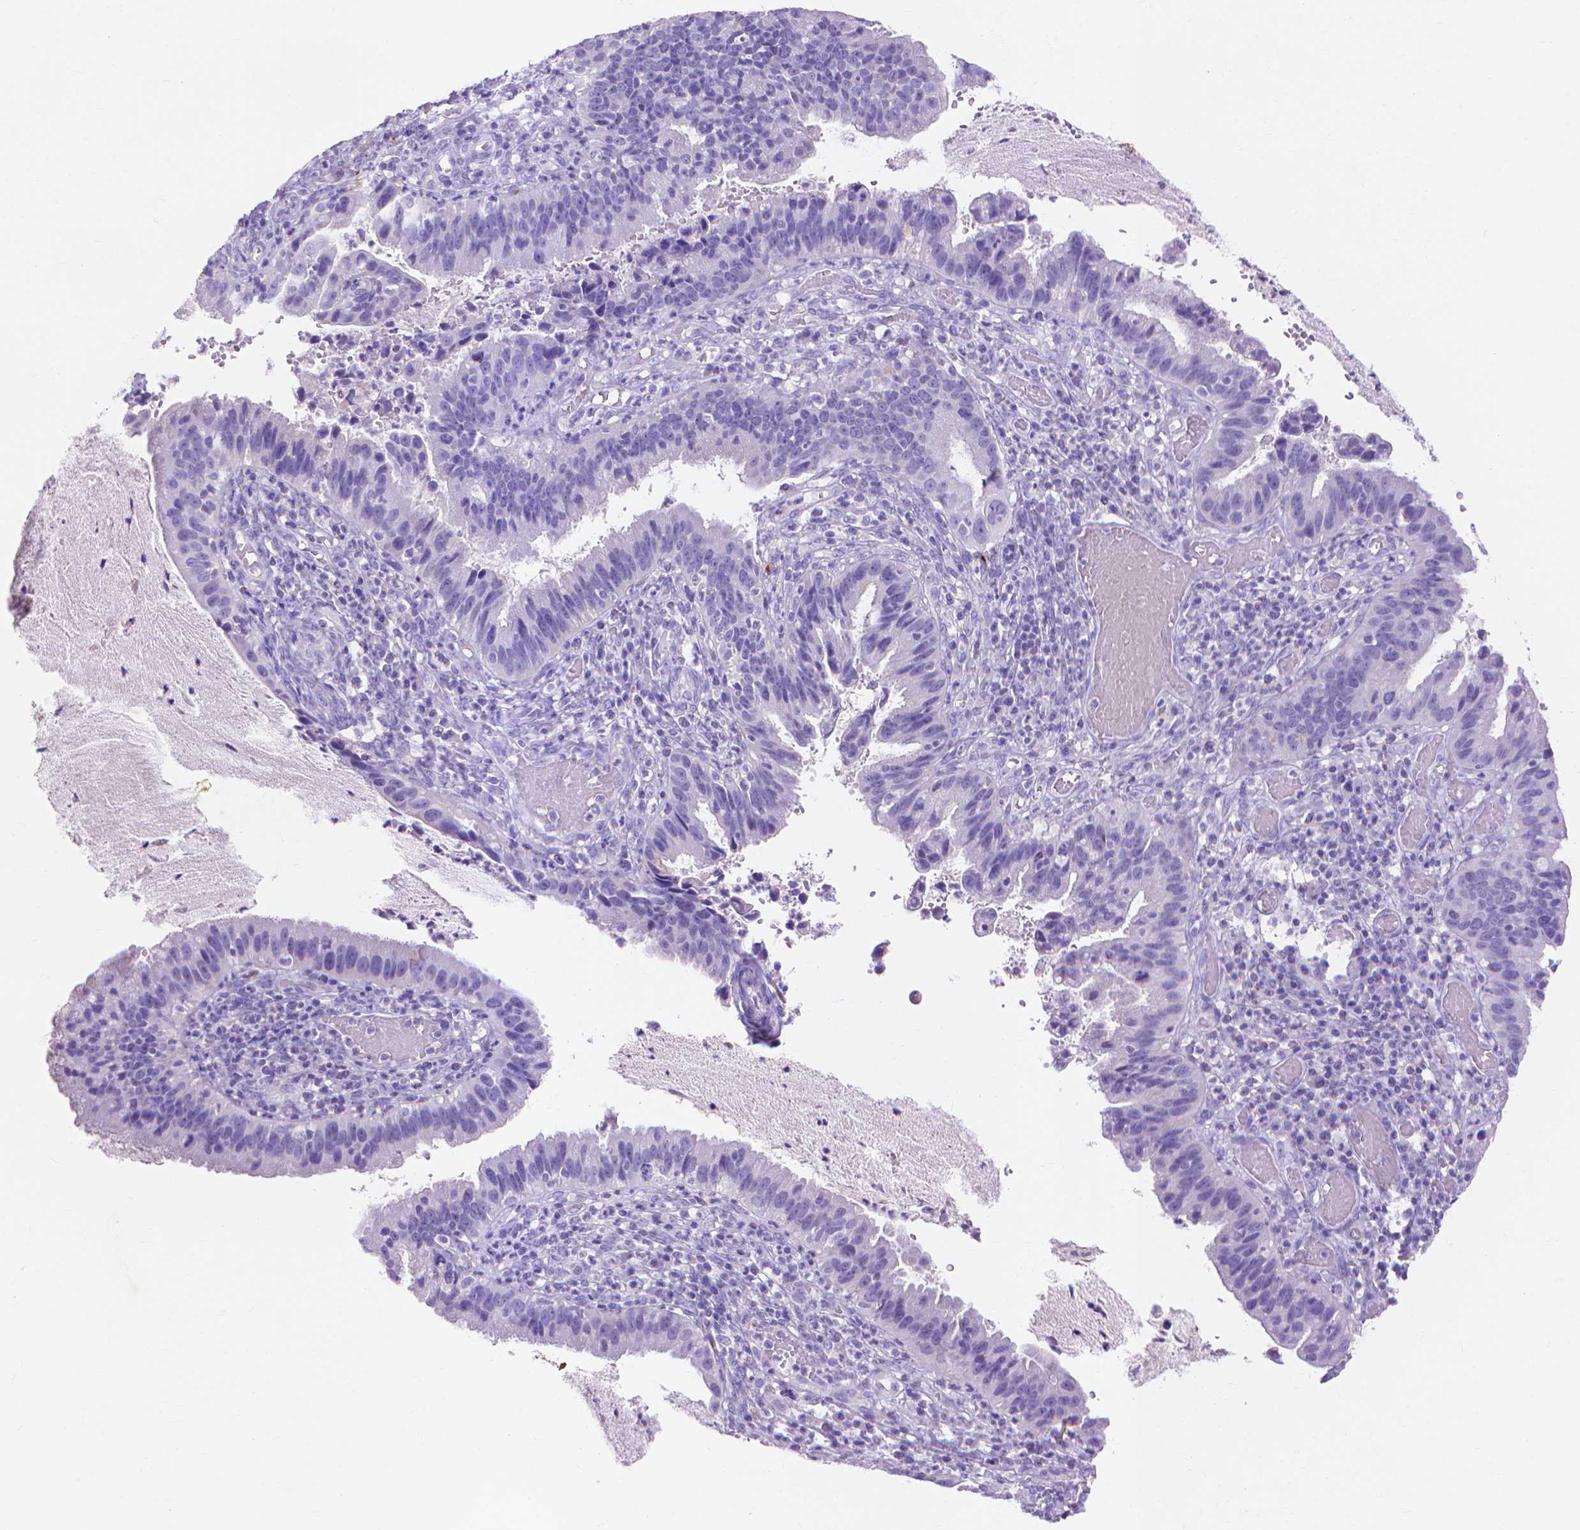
{"staining": {"intensity": "negative", "quantity": "none", "location": "none"}, "tissue": "cervical cancer", "cell_type": "Tumor cells", "image_type": "cancer", "snomed": [{"axis": "morphology", "description": "Adenocarcinoma, NOS"}, {"axis": "topography", "description": "Cervix"}], "caption": "The image shows no staining of tumor cells in cervical adenocarcinoma. Brightfield microscopy of immunohistochemistry stained with DAB (brown) and hematoxylin (blue), captured at high magnification.", "gene": "MMP11", "patient": {"sex": "female", "age": 34}}